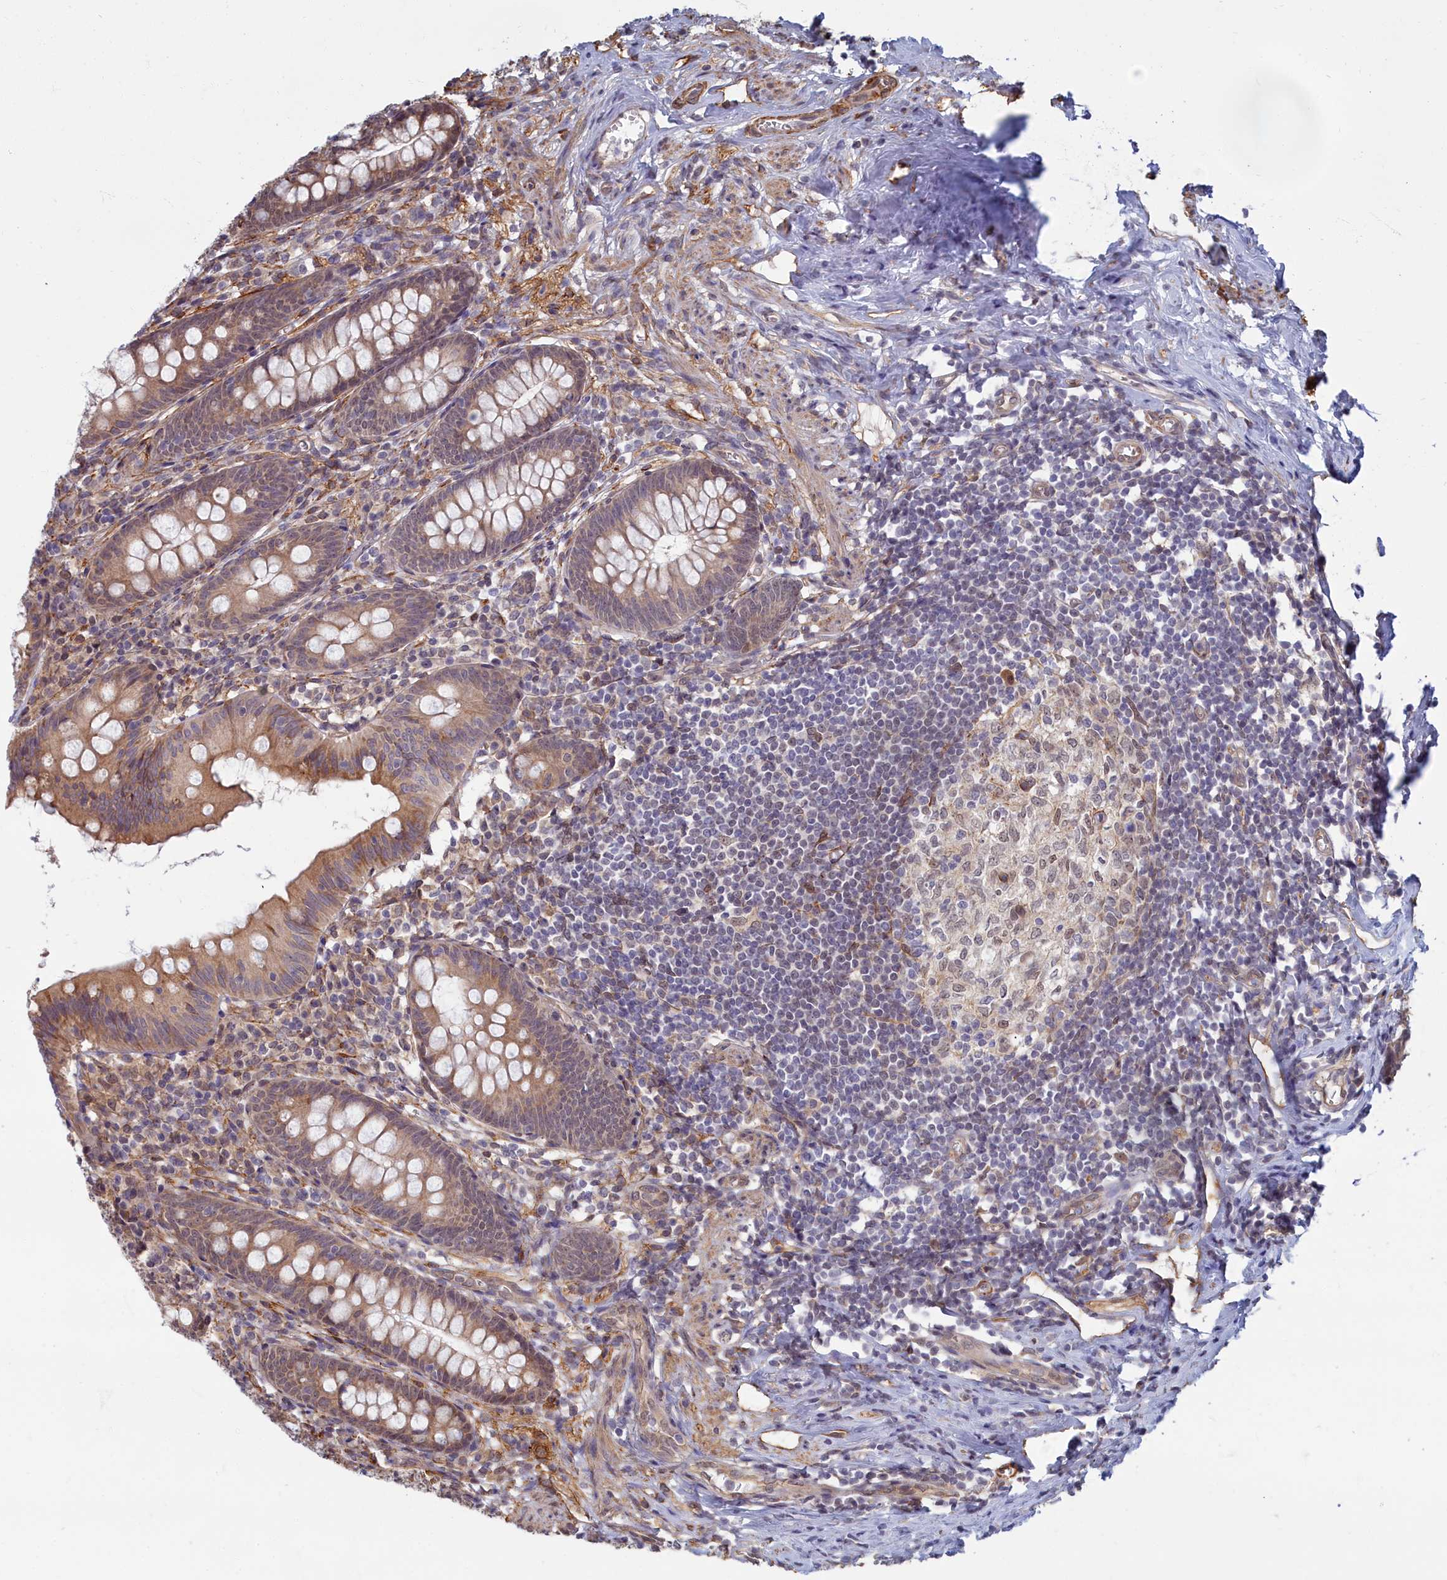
{"staining": {"intensity": "moderate", "quantity": ">75%", "location": "cytoplasmic/membranous"}, "tissue": "appendix", "cell_type": "Glandular cells", "image_type": "normal", "snomed": [{"axis": "morphology", "description": "Normal tissue, NOS"}, {"axis": "topography", "description": "Appendix"}], "caption": "Brown immunohistochemical staining in normal human appendix demonstrates moderate cytoplasmic/membranous positivity in approximately >75% of glandular cells.", "gene": "MAK16", "patient": {"sex": "female", "age": 51}}